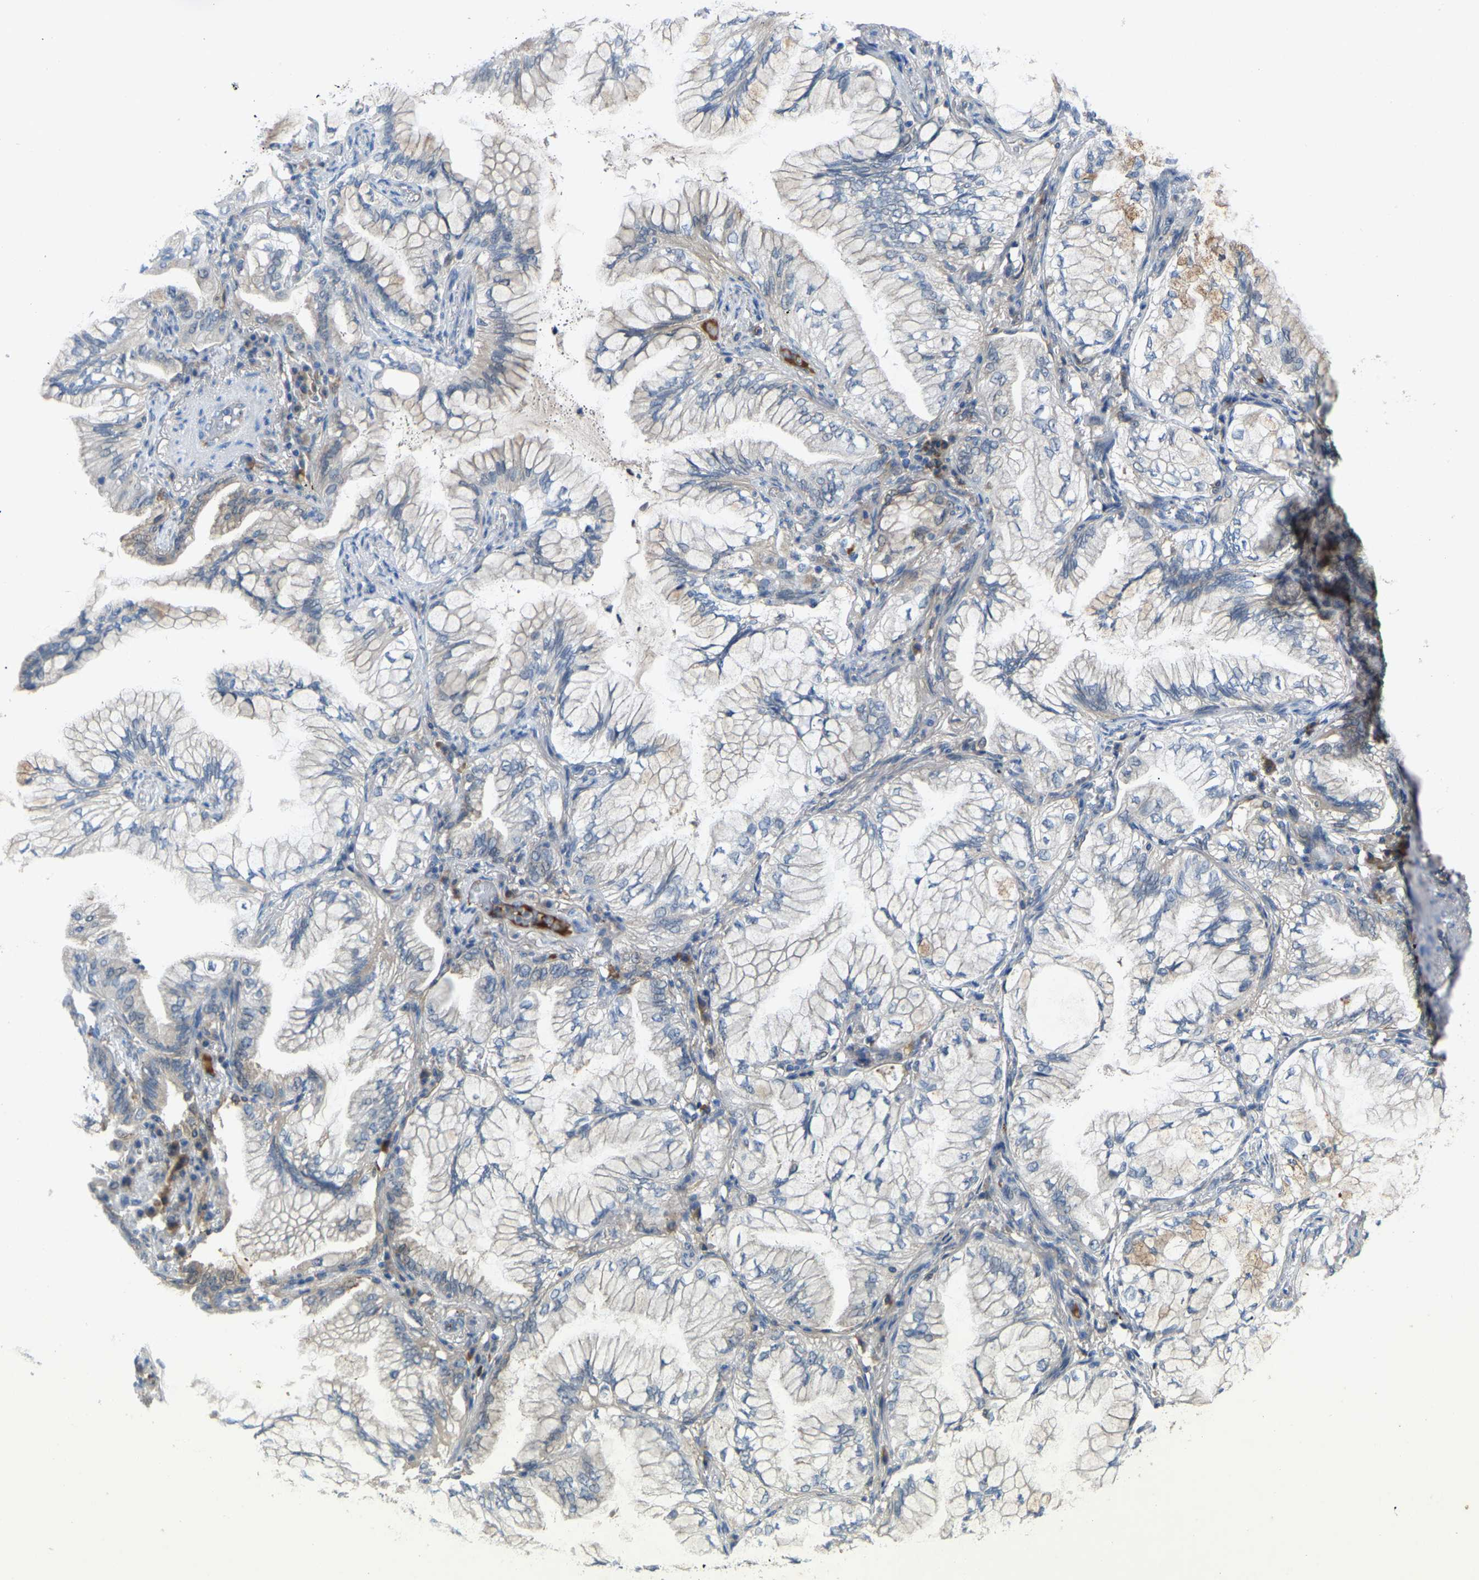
{"staining": {"intensity": "negative", "quantity": "none", "location": "none"}, "tissue": "lung cancer", "cell_type": "Tumor cells", "image_type": "cancer", "snomed": [{"axis": "morphology", "description": "Adenocarcinoma, NOS"}, {"axis": "topography", "description": "Lung"}], "caption": "Immunohistochemistry of adenocarcinoma (lung) demonstrates no positivity in tumor cells.", "gene": "FHIT", "patient": {"sex": "female", "age": 70}}